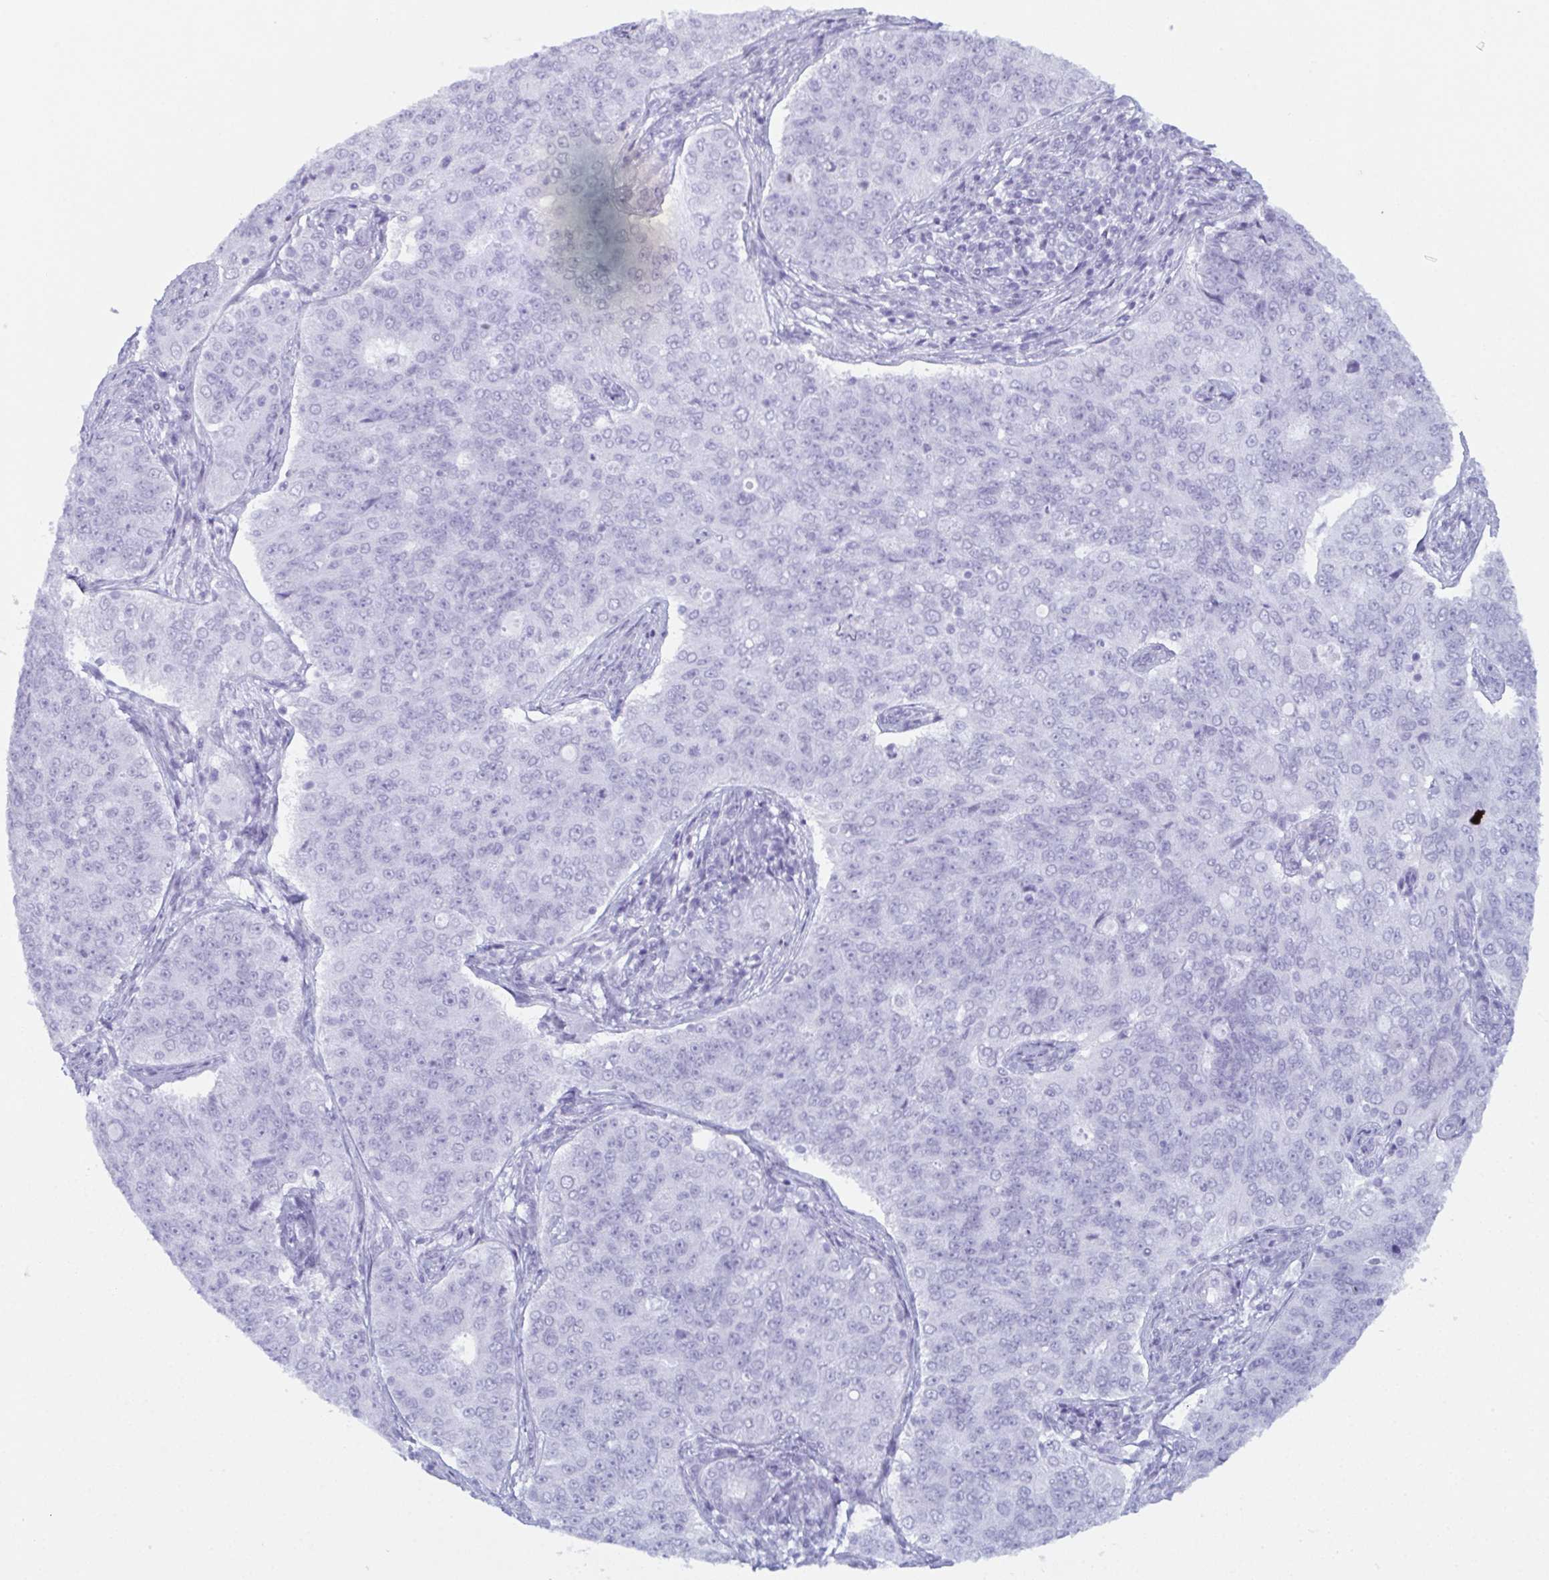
{"staining": {"intensity": "negative", "quantity": "none", "location": "none"}, "tissue": "endometrial cancer", "cell_type": "Tumor cells", "image_type": "cancer", "snomed": [{"axis": "morphology", "description": "Adenocarcinoma, NOS"}, {"axis": "topography", "description": "Endometrium"}], "caption": "Protein analysis of adenocarcinoma (endometrial) displays no significant staining in tumor cells.", "gene": "RBM7", "patient": {"sex": "female", "age": 43}}